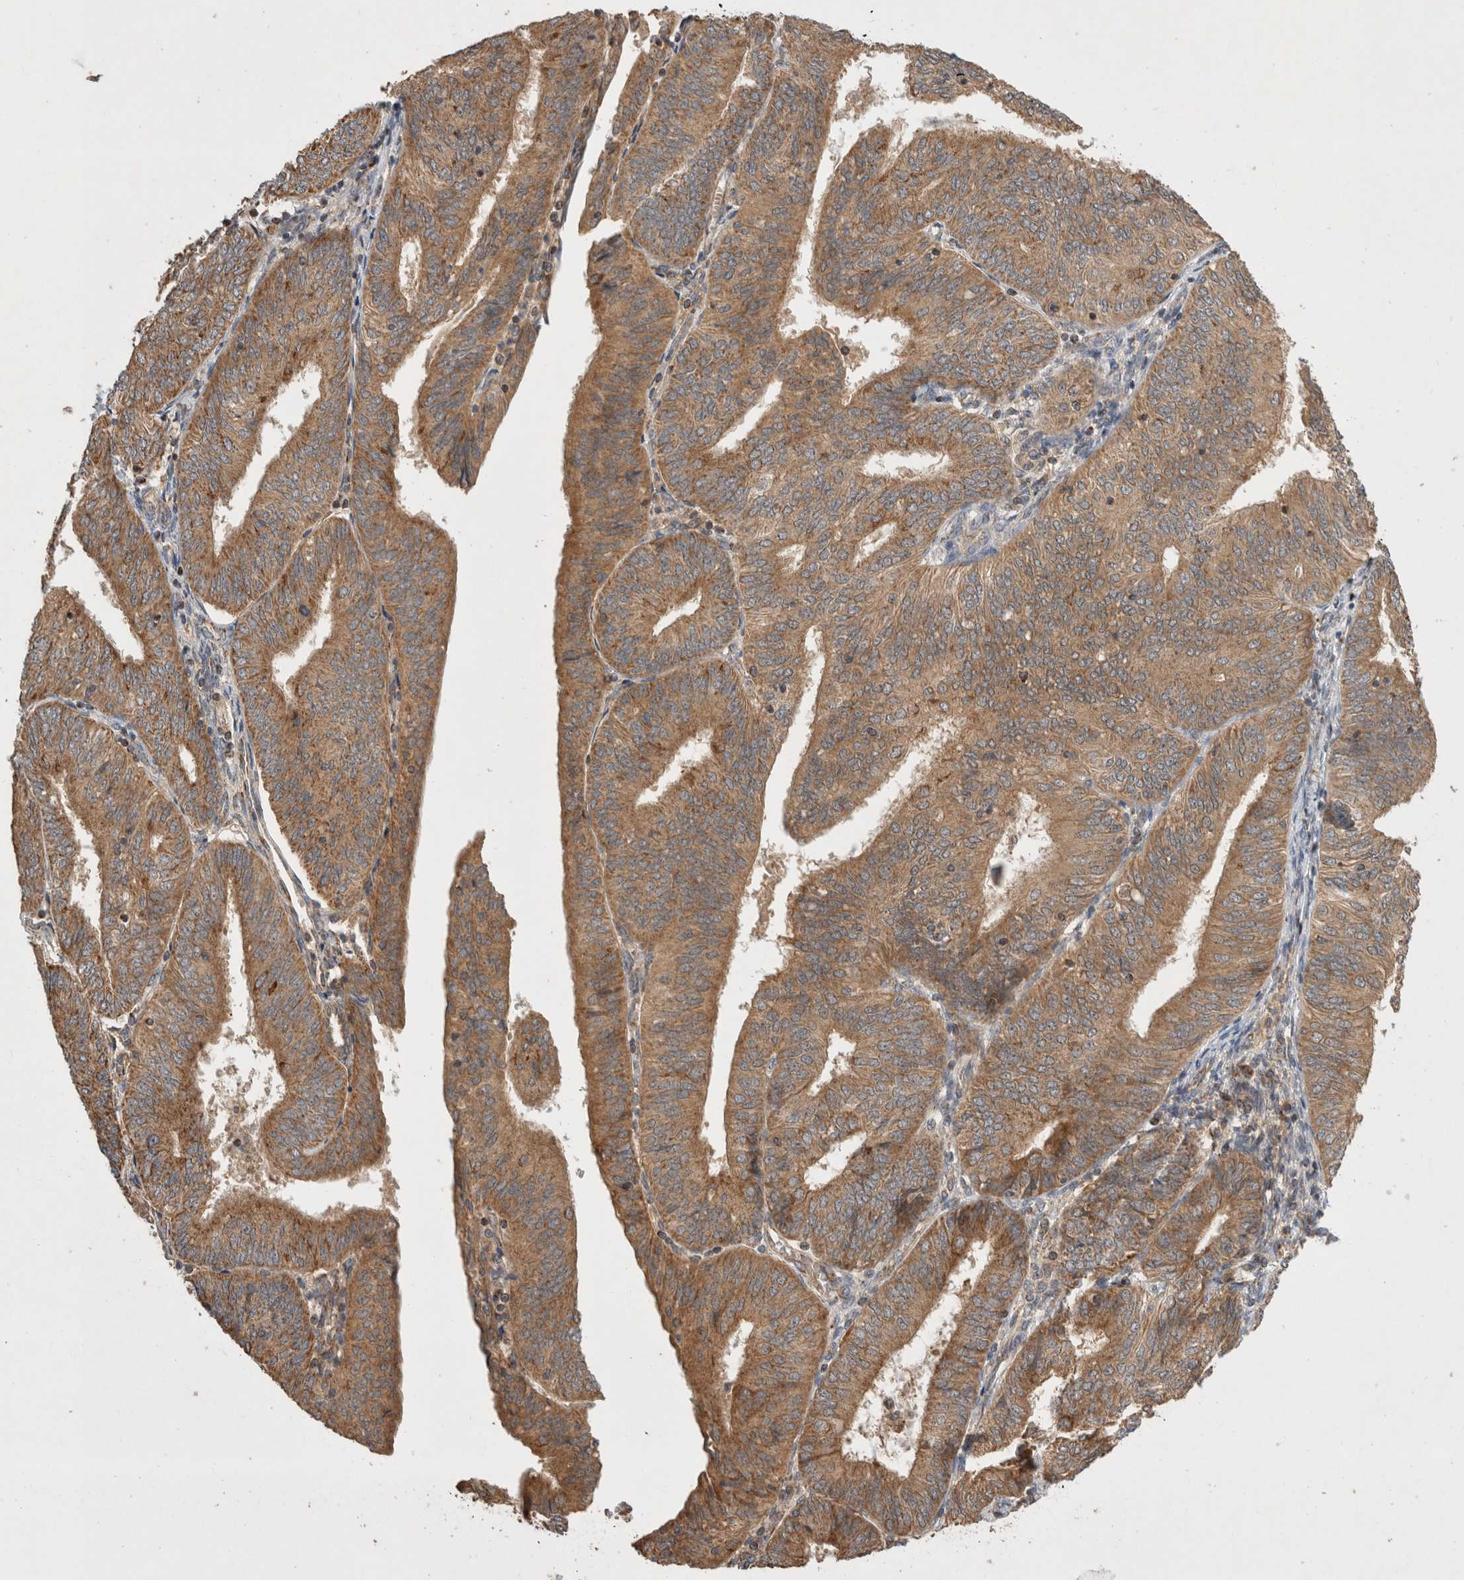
{"staining": {"intensity": "moderate", "quantity": ">75%", "location": "cytoplasmic/membranous"}, "tissue": "endometrial cancer", "cell_type": "Tumor cells", "image_type": "cancer", "snomed": [{"axis": "morphology", "description": "Adenocarcinoma, NOS"}, {"axis": "topography", "description": "Endometrium"}], "caption": "Immunohistochemistry (IHC) (DAB) staining of human adenocarcinoma (endometrial) displays moderate cytoplasmic/membranous protein positivity in about >75% of tumor cells. Using DAB (3,3'-diaminobenzidine) (brown) and hematoxylin (blue) stains, captured at high magnification using brightfield microscopy.", "gene": "AMPD1", "patient": {"sex": "female", "age": 58}}